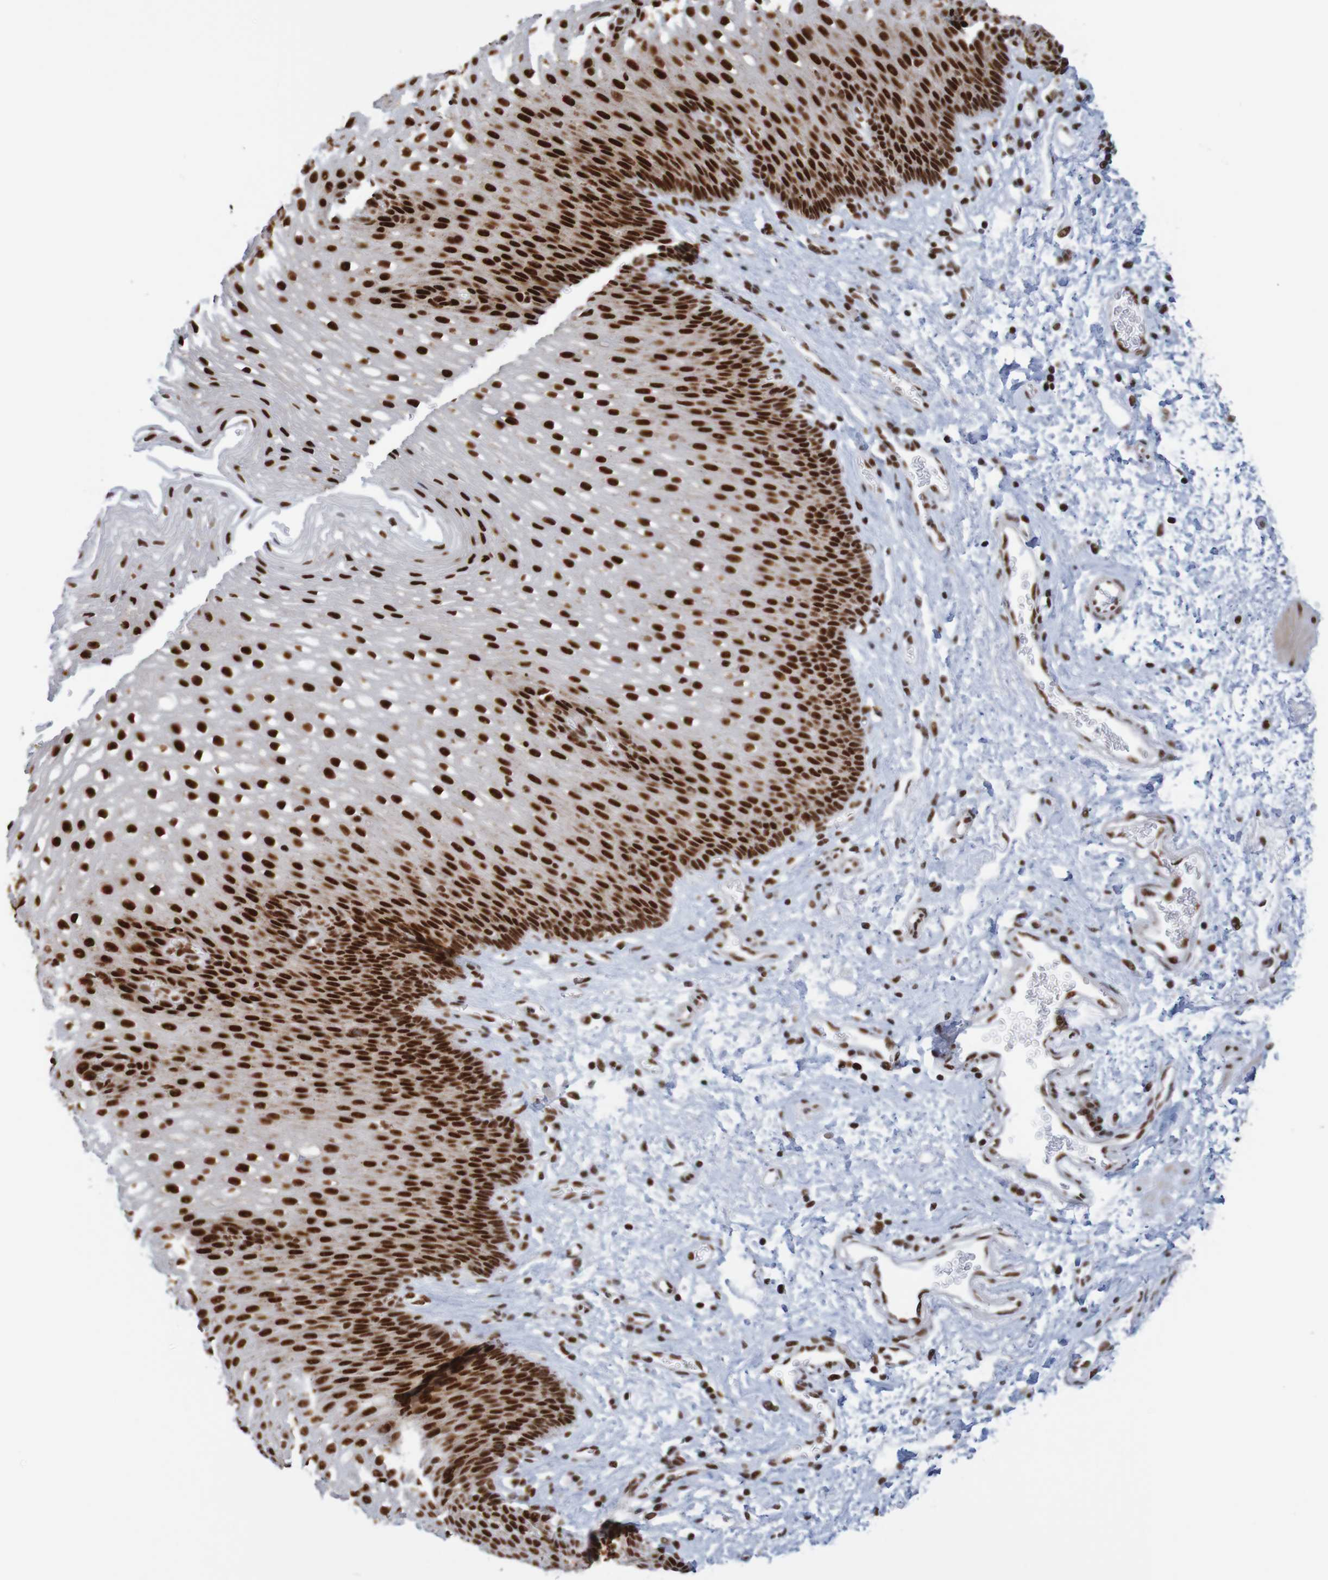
{"staining": {"intensity": "strong", "quantity": ">75%", "location": "nuclear"}, "tissue": "esophagus", "cell_type": "Squamous epithelial cells", "image_type": "normal", "snomed": [{"axis": "morphology", "description": "Normal tissue, NOS"}, {"axis": "topography", "description": "Esophagus"}], "caption": "A micrograph of human esophagus stained for a protein reveals strong nuclear brown staining in squamous epithelial cells. (DAB (3,3'-diaminobenzidine) = brown stain, brightfield microscopy at high magnification).", "gene": "THRAP3", "patient": {"sex": "male", "age": 48}}